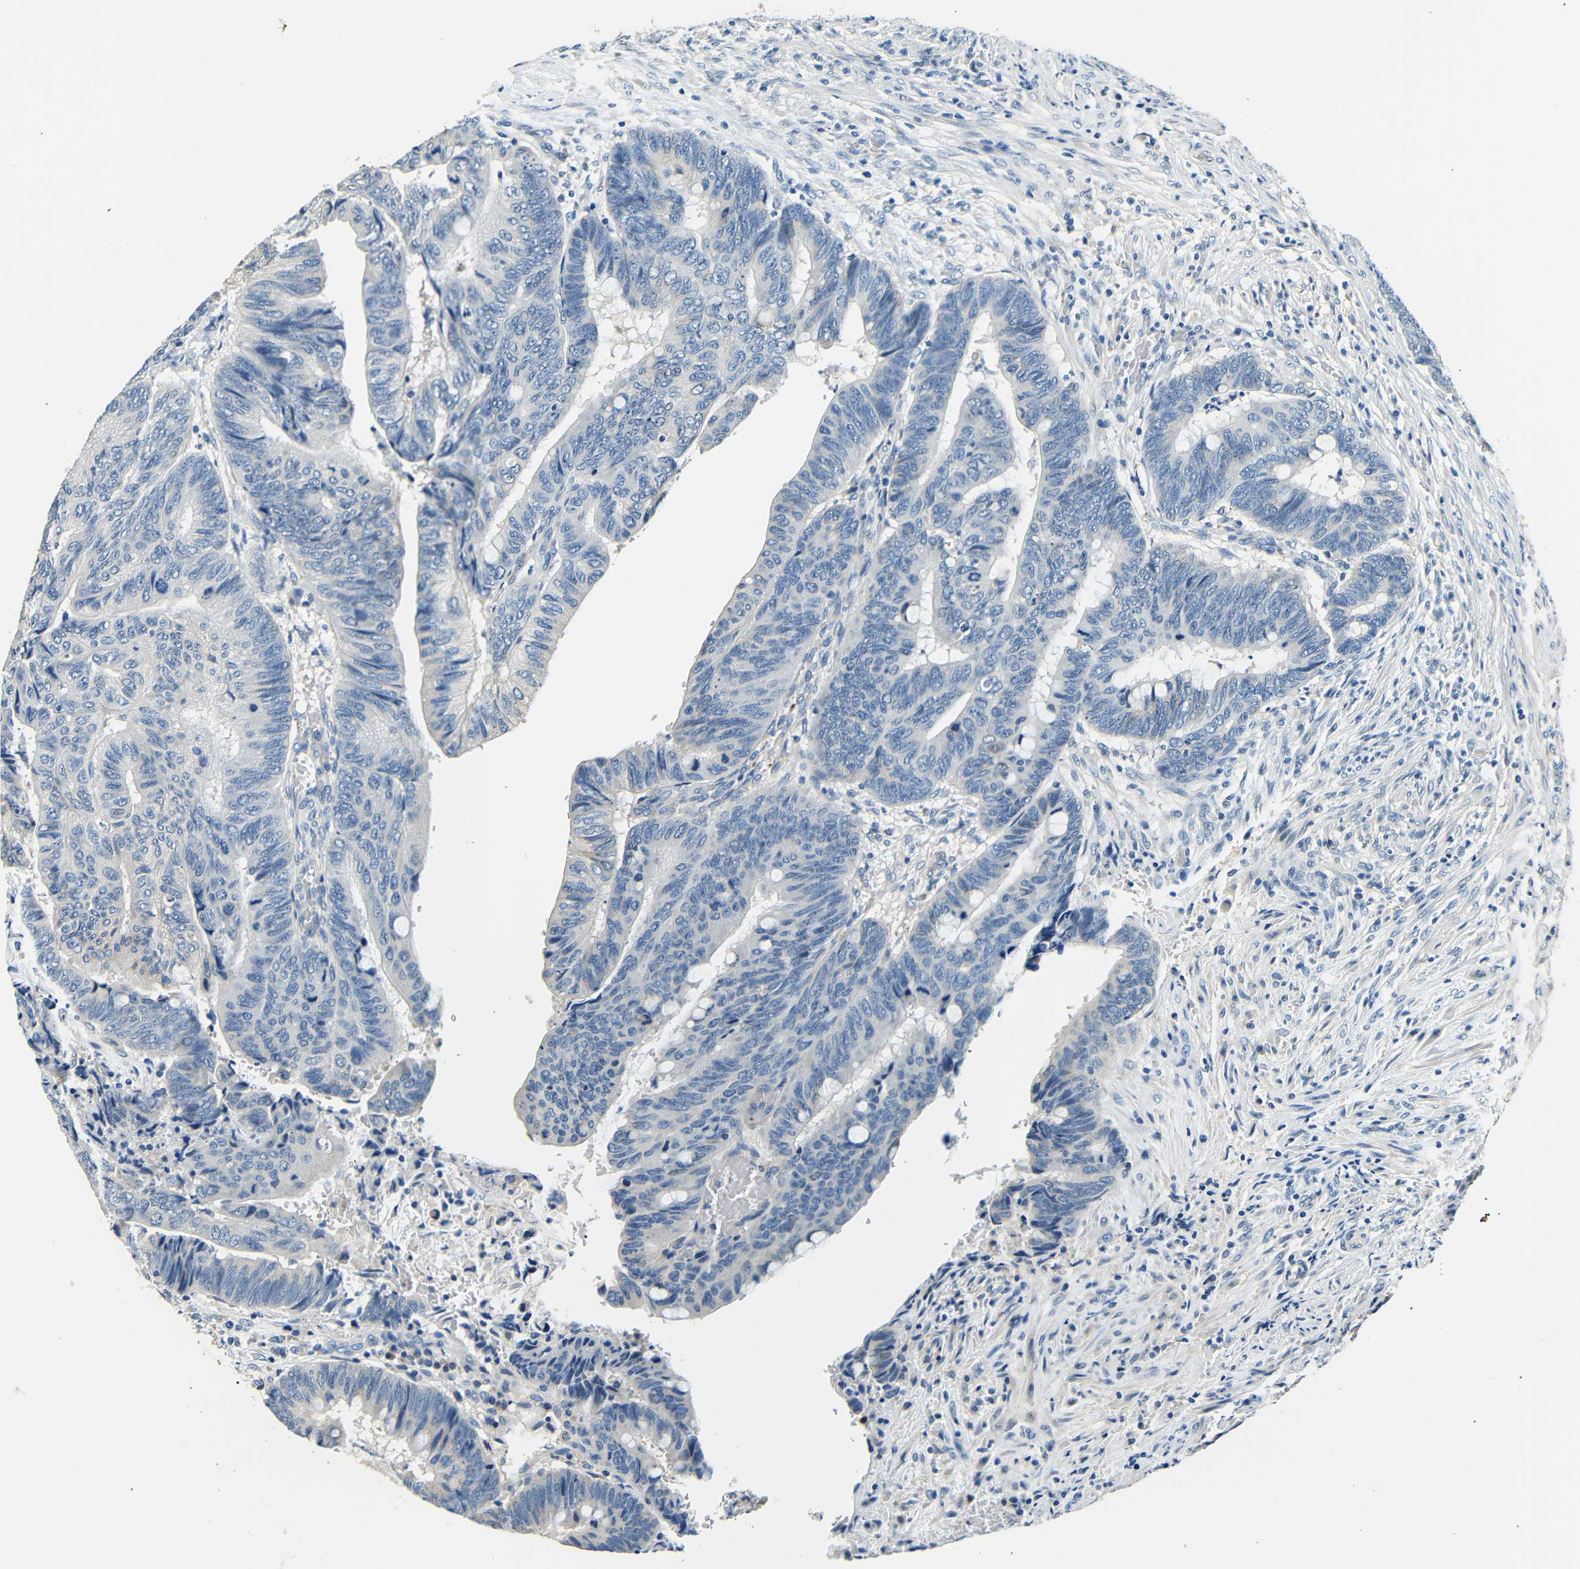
{"staining": {"intensity": "negative", "quantity": "none", "location": "none"}, "tissue": "colorectal cancer", "cell_type": "Tumor cells", "image_type": "cancer", "snomed": [{"axis": "morphology", "description": "Normal tissue, NOS"}, {"axis": "morphology", "description": "Adenocarcinoma, NOS"}, {"axis": "topography", "description": "Rectum"}, {"axis": "topography", "description": "Peripheral nerve tissue"}], "caption": "Immunohistochemistry (IHC) photomicrograph of neoplastic tissue: human colorectal cancer stained with DAB reveals no significant protein positivity in tumor cells. Nuclei are stained in blue.", "gene": "FMO5", "patient": {"sex": "male", "age": 92}}